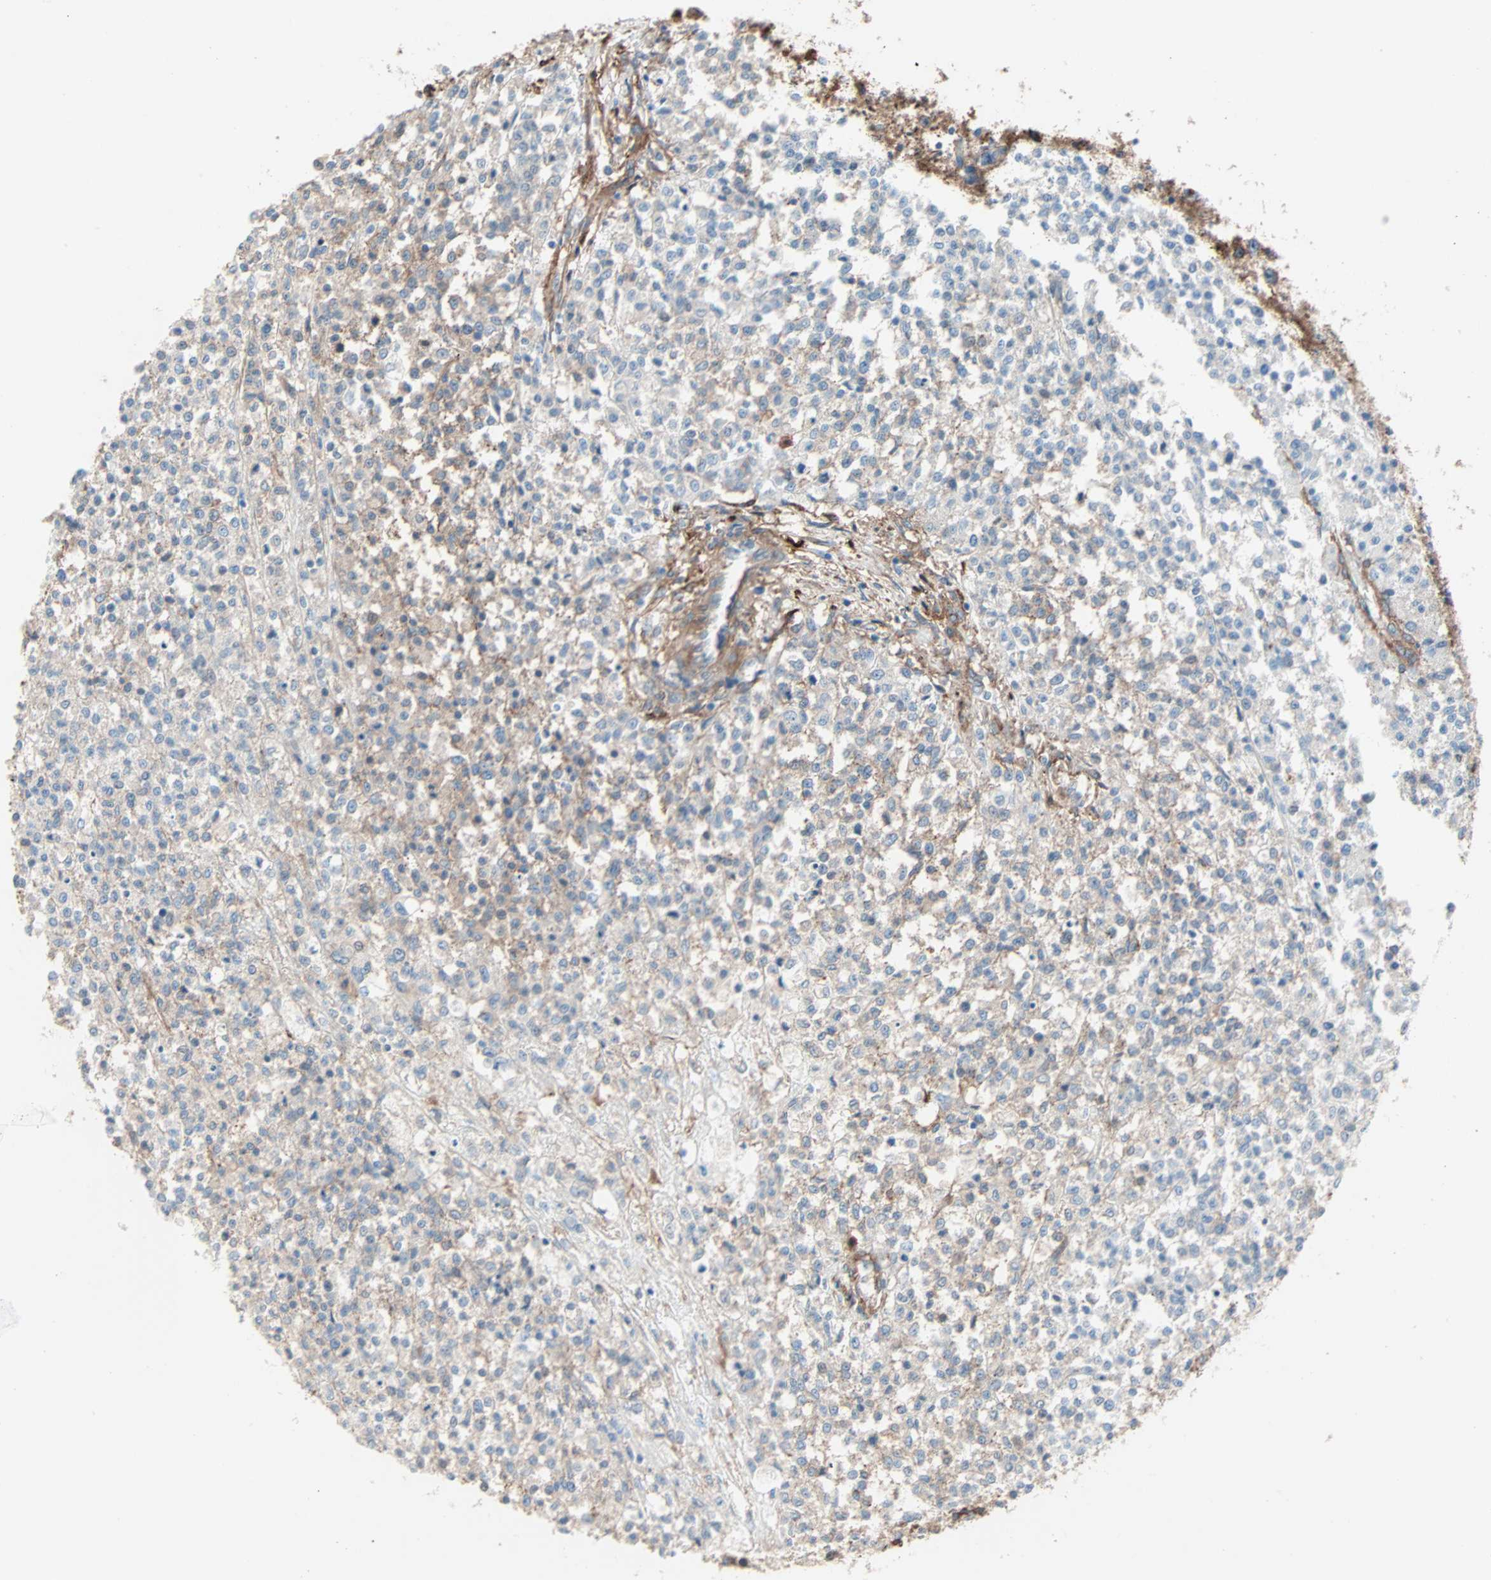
{"staining": {"intensity": "weak", "quantity": "25%-75%", "location": "cytoplasmic/membranous"}, "tissue": "testis cancer", "cell_type": "Tumor cells", "image_type": "cancer", "snomed": [{"axis": "morphology", "description": "Seminoma, NOS"}, {"axis": "topography", "description": "Testis"}], "caption": "There is low levels of weak cytoplasmic/membranous staining in tumor cells of testis cancer (seminoma), as demonstrated by immunohistochemical staining (brown color).", "gene": "EPB41L2", "patient": {"sex": "male", "age": 59}}